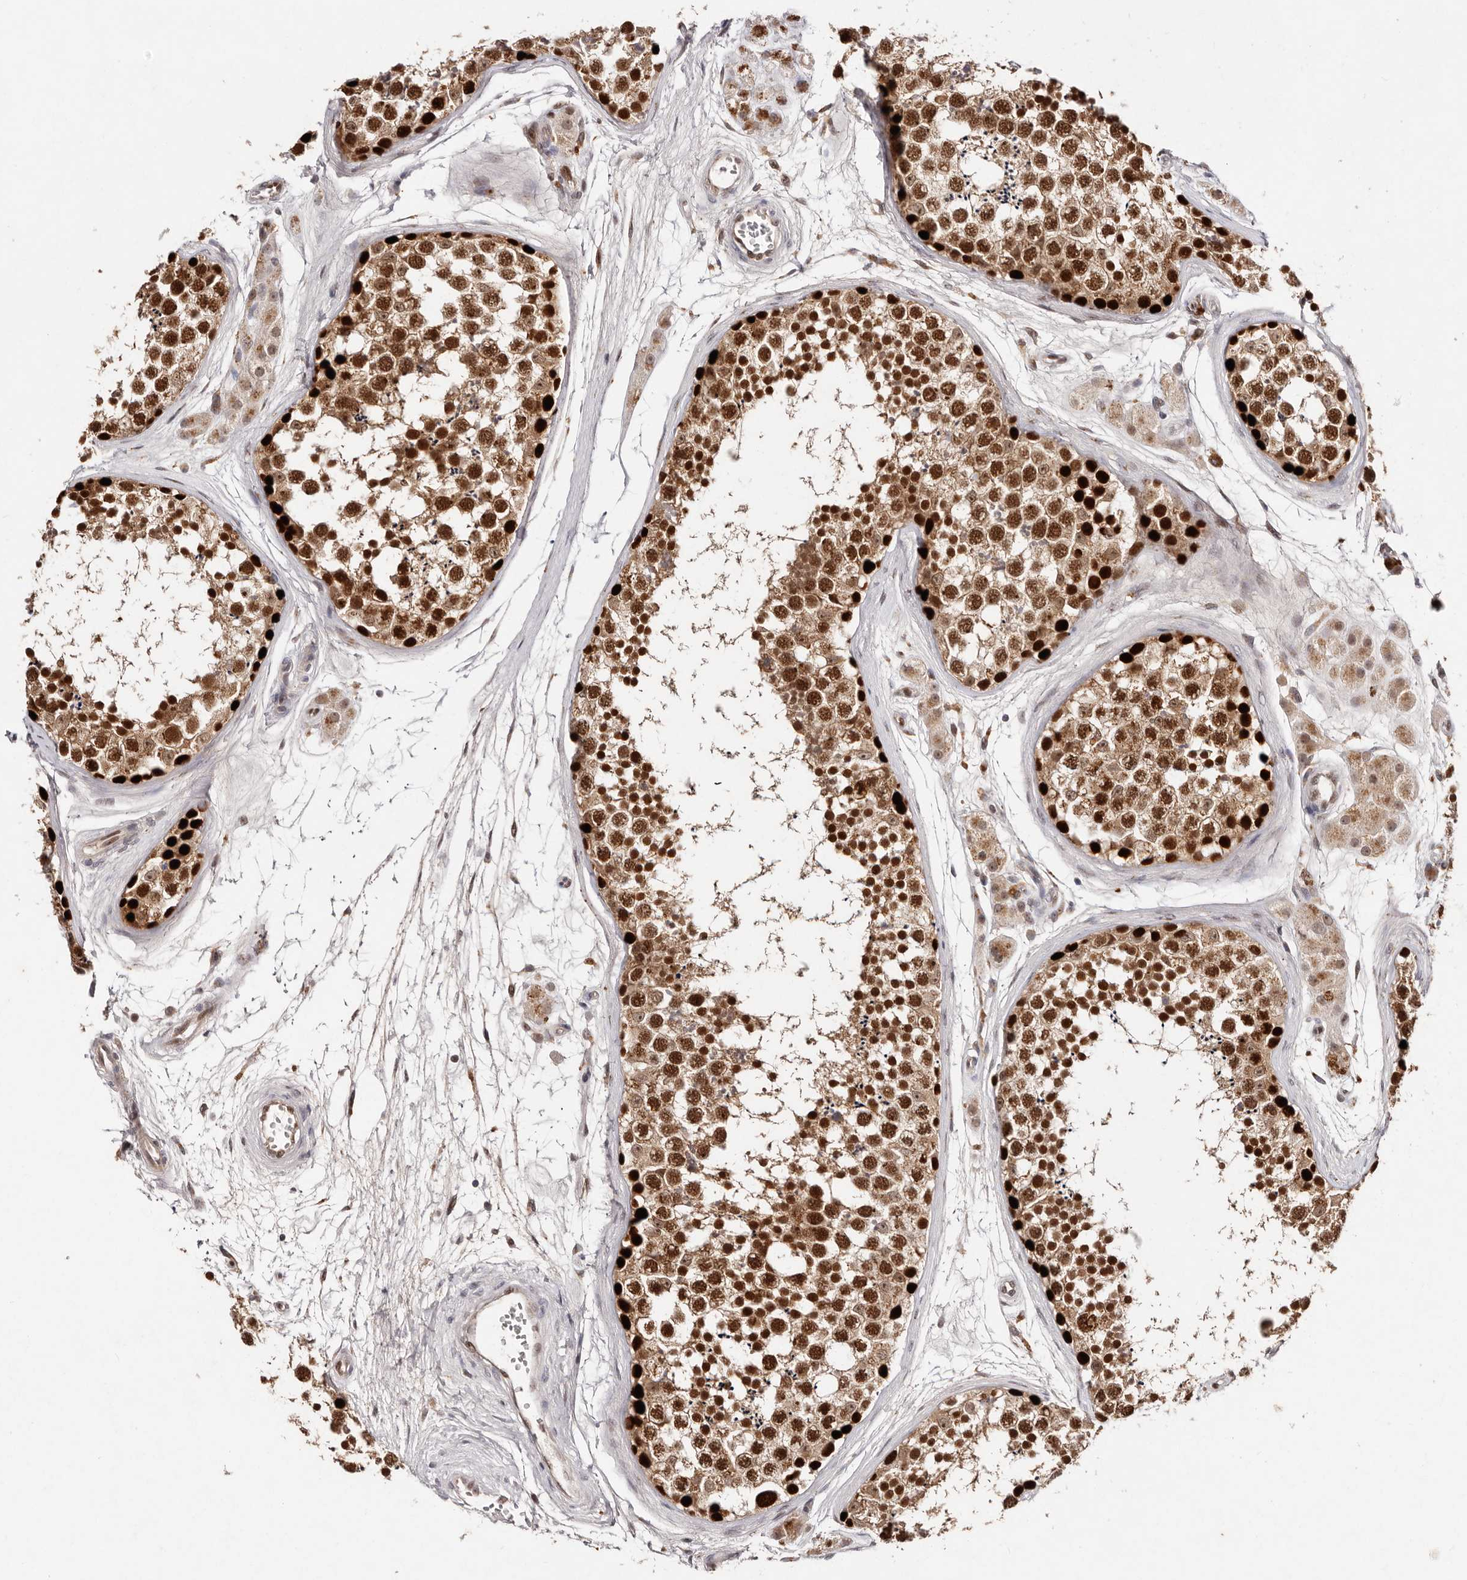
{"staining": {"intensity": "strong", "quantity": ">75%", "location": "nuclear"}, "tissue": "testis", "cell_type": "Cells in seminiferous ducts", "image_type": "normal", "snomed": [{"axis": "morphology", "description": "Normal tissue, NOS"}, {"axis": "topography", "description": "Testis"}], "caption": "Cells in seminiferous ducts reveal high levels of strong nuclear positivity in approximately >75% of cells in benign human testis. (IHC, brightfield microscopy, high magnification).", "gene": "KLF7", "patient": {"sex": "male", "age": 56}}